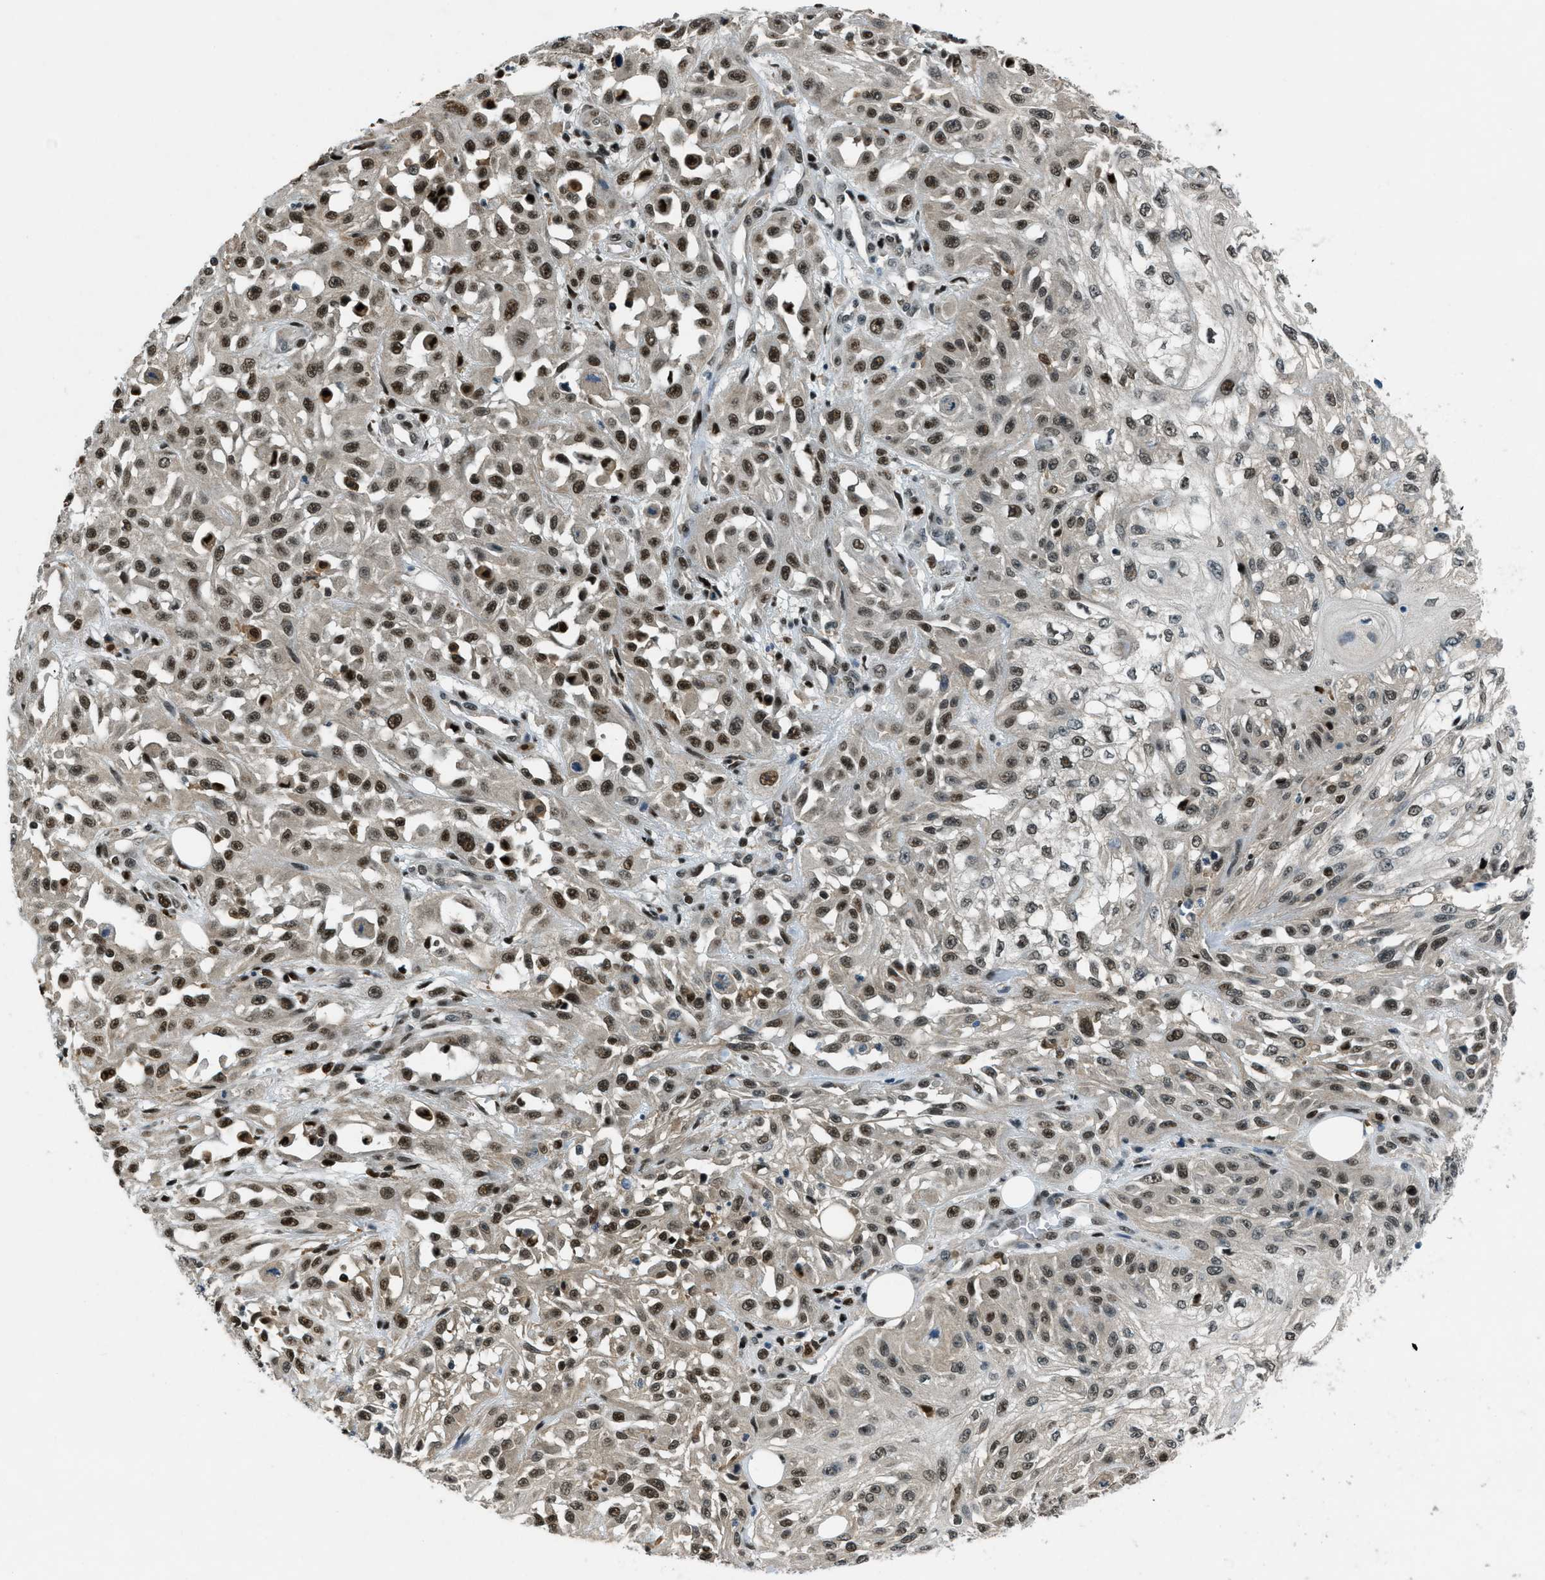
{"staining": {"intensity": "moderate", "quantity": ">75%", "location": "nuclear"}, "tissue": "skin cancer", "cell_type": "Tumor cells", "image_type": "cancer", "snomed": [{"axis": "morphology", "description": "Squamous cell carcinoma, NOS"}, {"axis": "morphology", "description": "Squamous cell carcinoma, metastatic, NOS"}, {"axis": "topography", "description": "Skin"}, {"axis": "topography", "description": "Lymph node"}], "caption": "This image shows skin cancer (squamous cell carcinoma) stained with immunohistochemistry to label a protein in brown. The nuclear of tumor cells show moderate positivity for the protein. Nuclei are counter-stained blue.", "gene": "OGFR", "patient": {"sex": "male", "age": 75}}